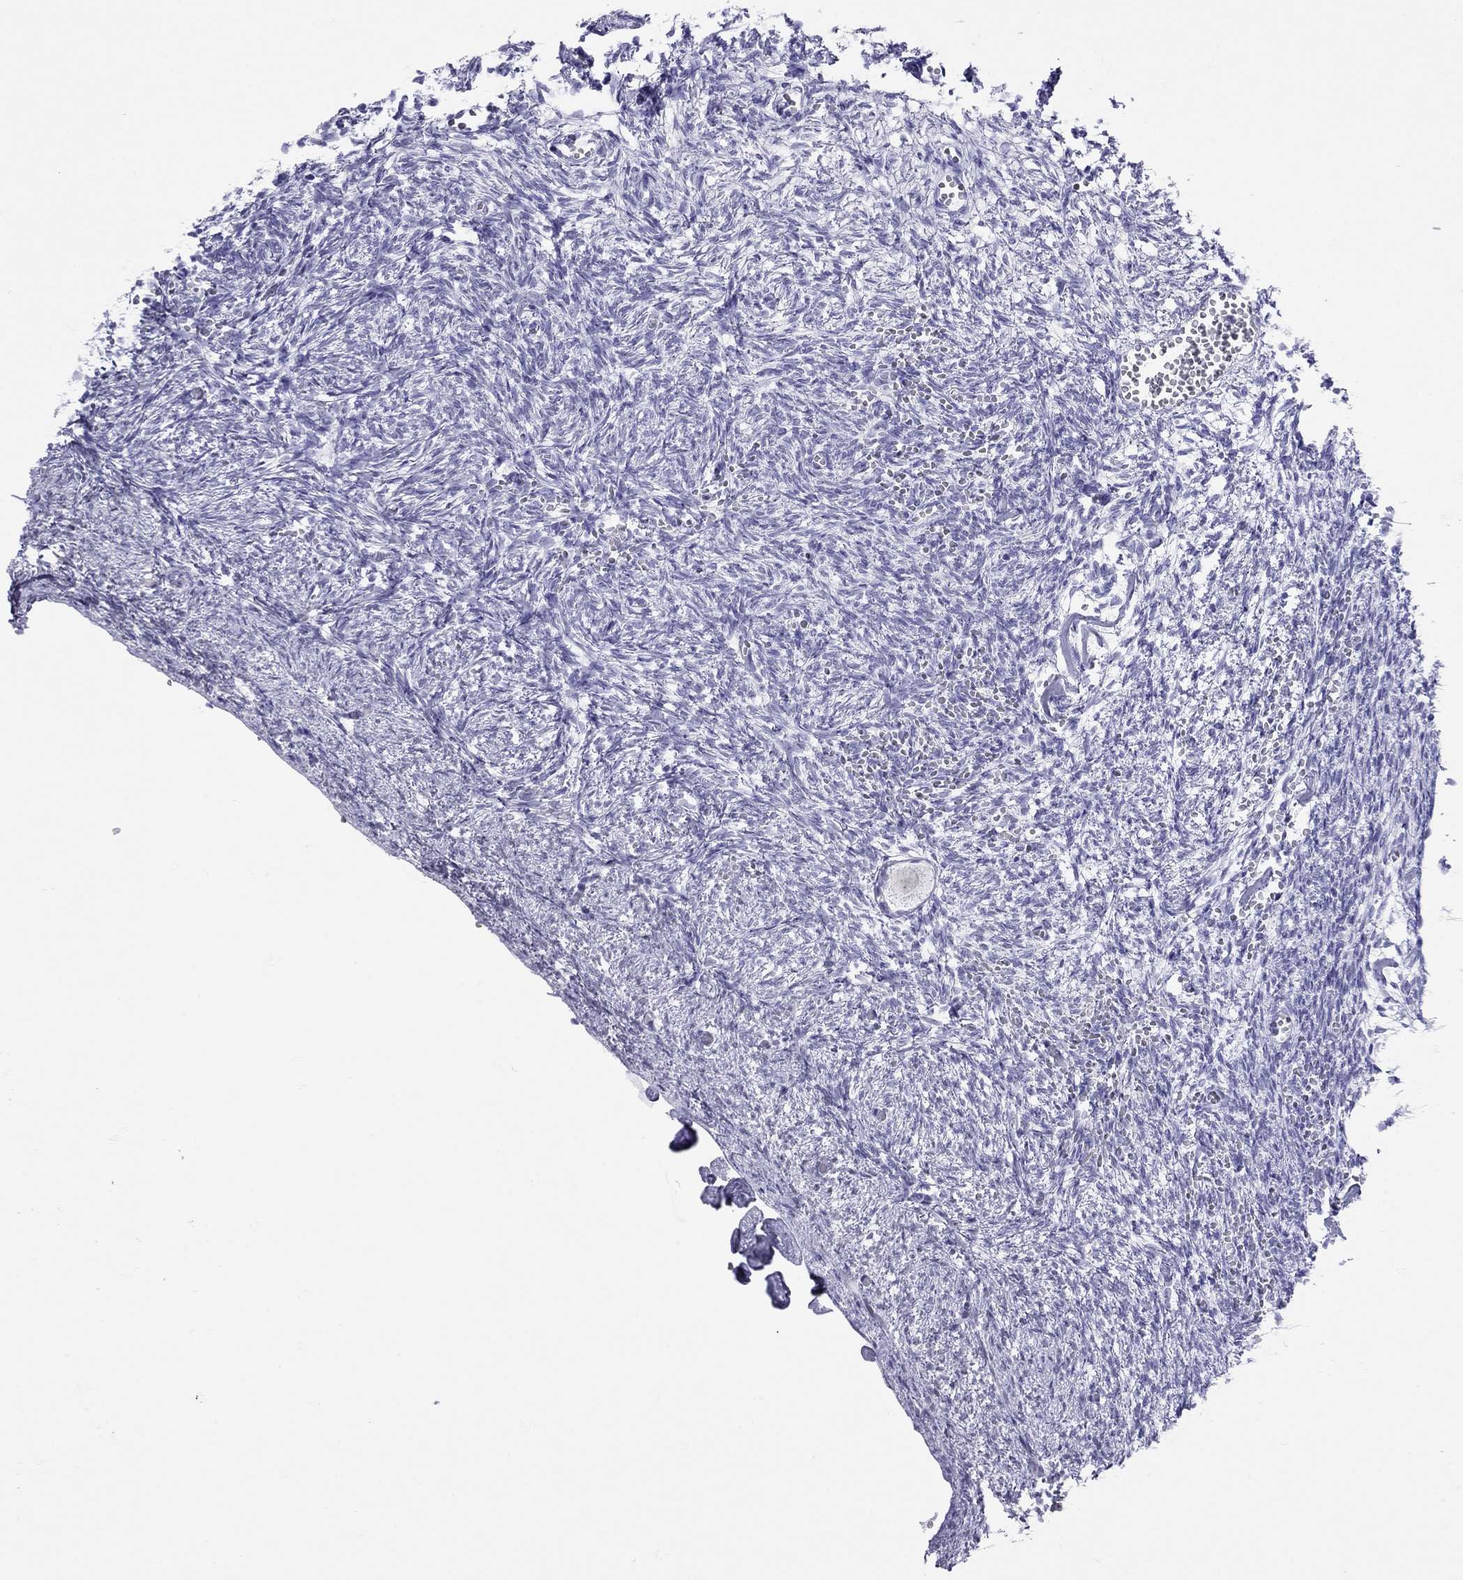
{"staining": {"intensity": "negative", "quantity": "none", "location": "none"}, "tissue": "ovary", "cell_type": "Follicle cells", "image_type": "normal", "snomed": [{"axis": "morphology", "description": "Normal tissue, NOS"}, {"axis": "topography", "description": "Ovary"}], "caption": "This photomicrograph is of normal ovary stained with immunohistochemistry to label a protein in brown with the nuclei are counter-stained blue. There is no expression in follicle cells. (DAB (3,3'-diaminobenzidine) immunohistochemistry (IHC), high magnification).", "gene": "LYAR", "patient": {"sex": "female", "age": 43}}